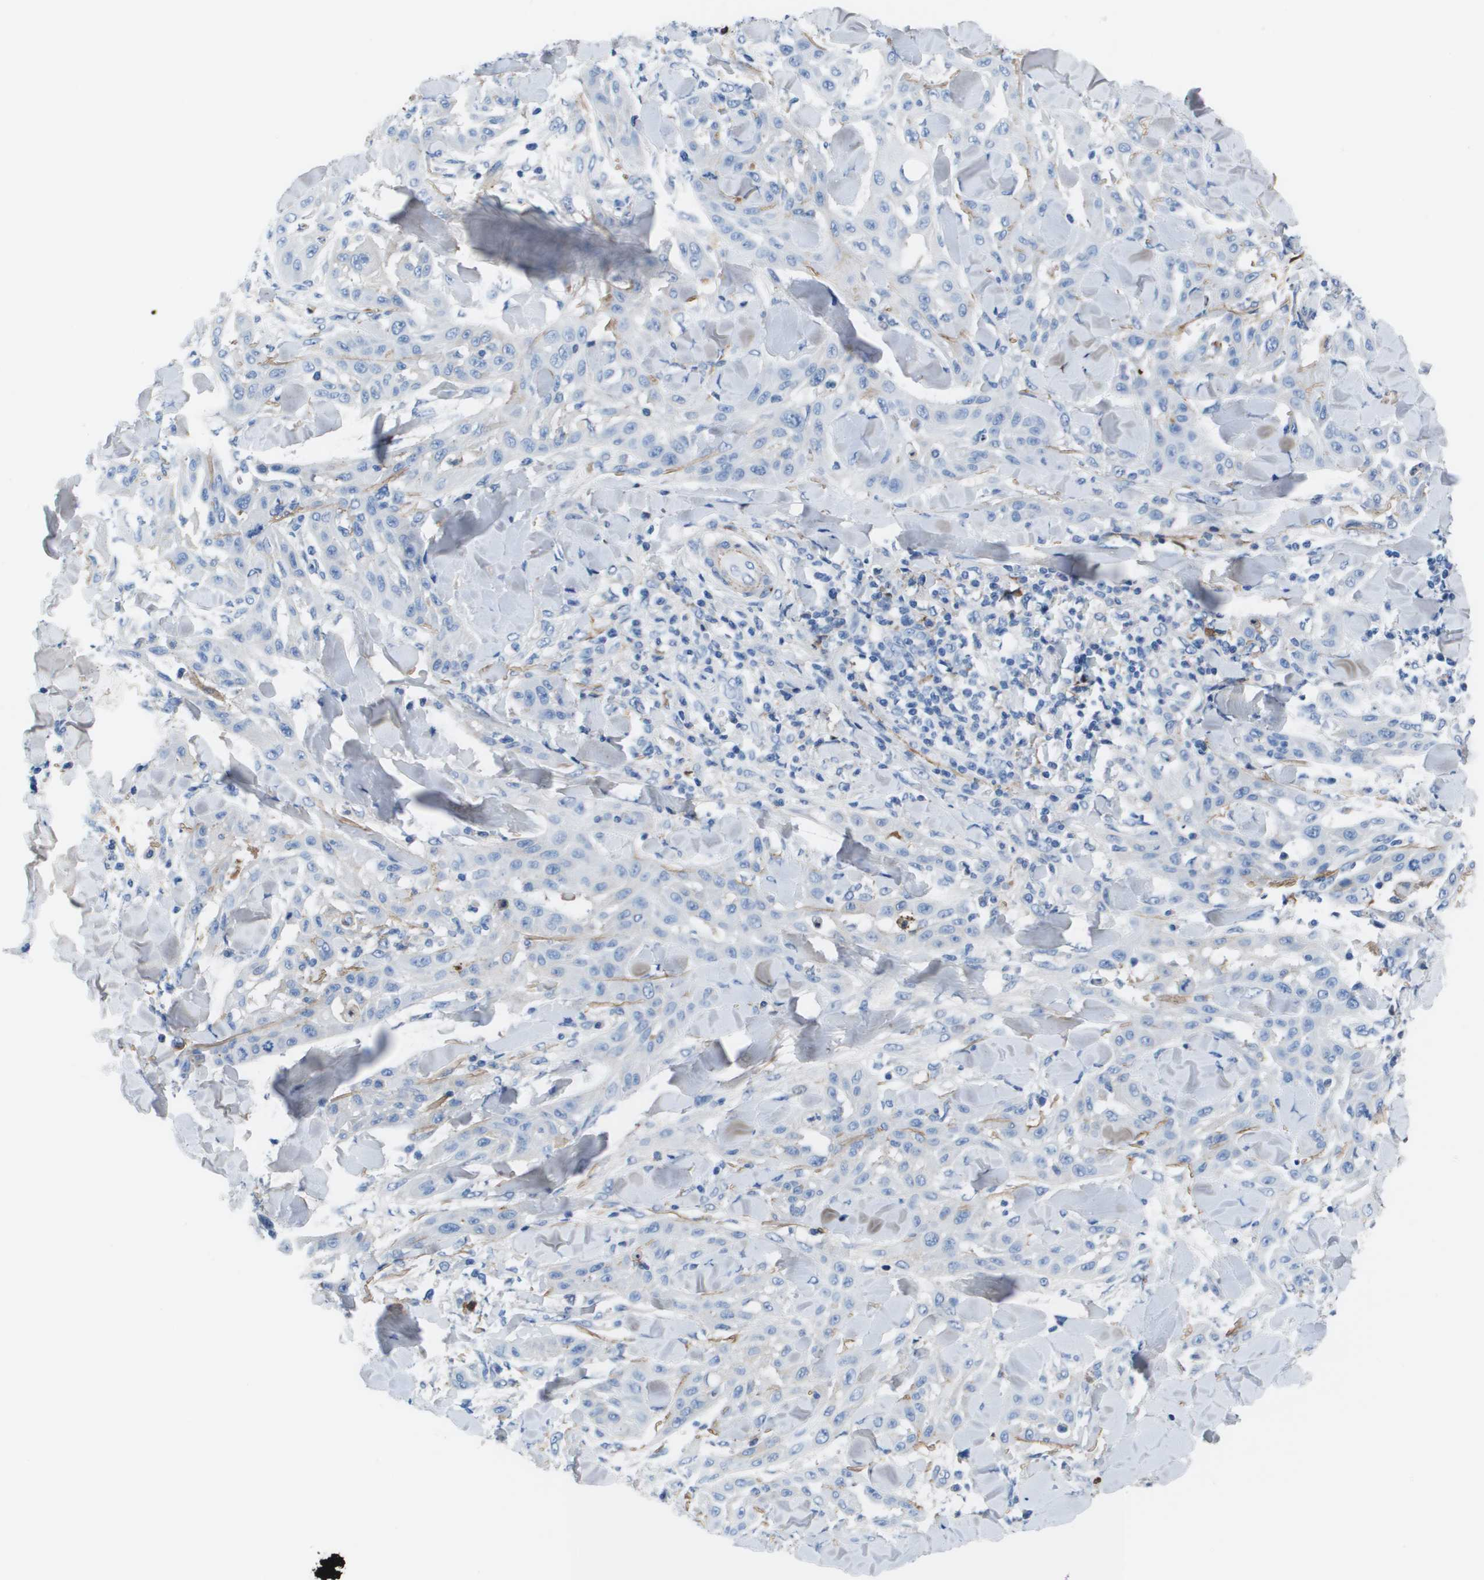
{"staining": {"intensity": "negative", "quantity": "none", "location": "none"}, "tissue": "skin cancer", "cell_type": "Tumor cells", "image_type": "cancer", "snomed": [{"axis": "morphology", "description": "Squamous cell carcinoma, NOS"}, {"axis": "topography", "description": "Skin"}], "caption": "Tumor cells are negative for brown protein staining in skin squamous cell carcinoma.", "gene": "VTN", "patient": {"sex": "male", "age": 24}}